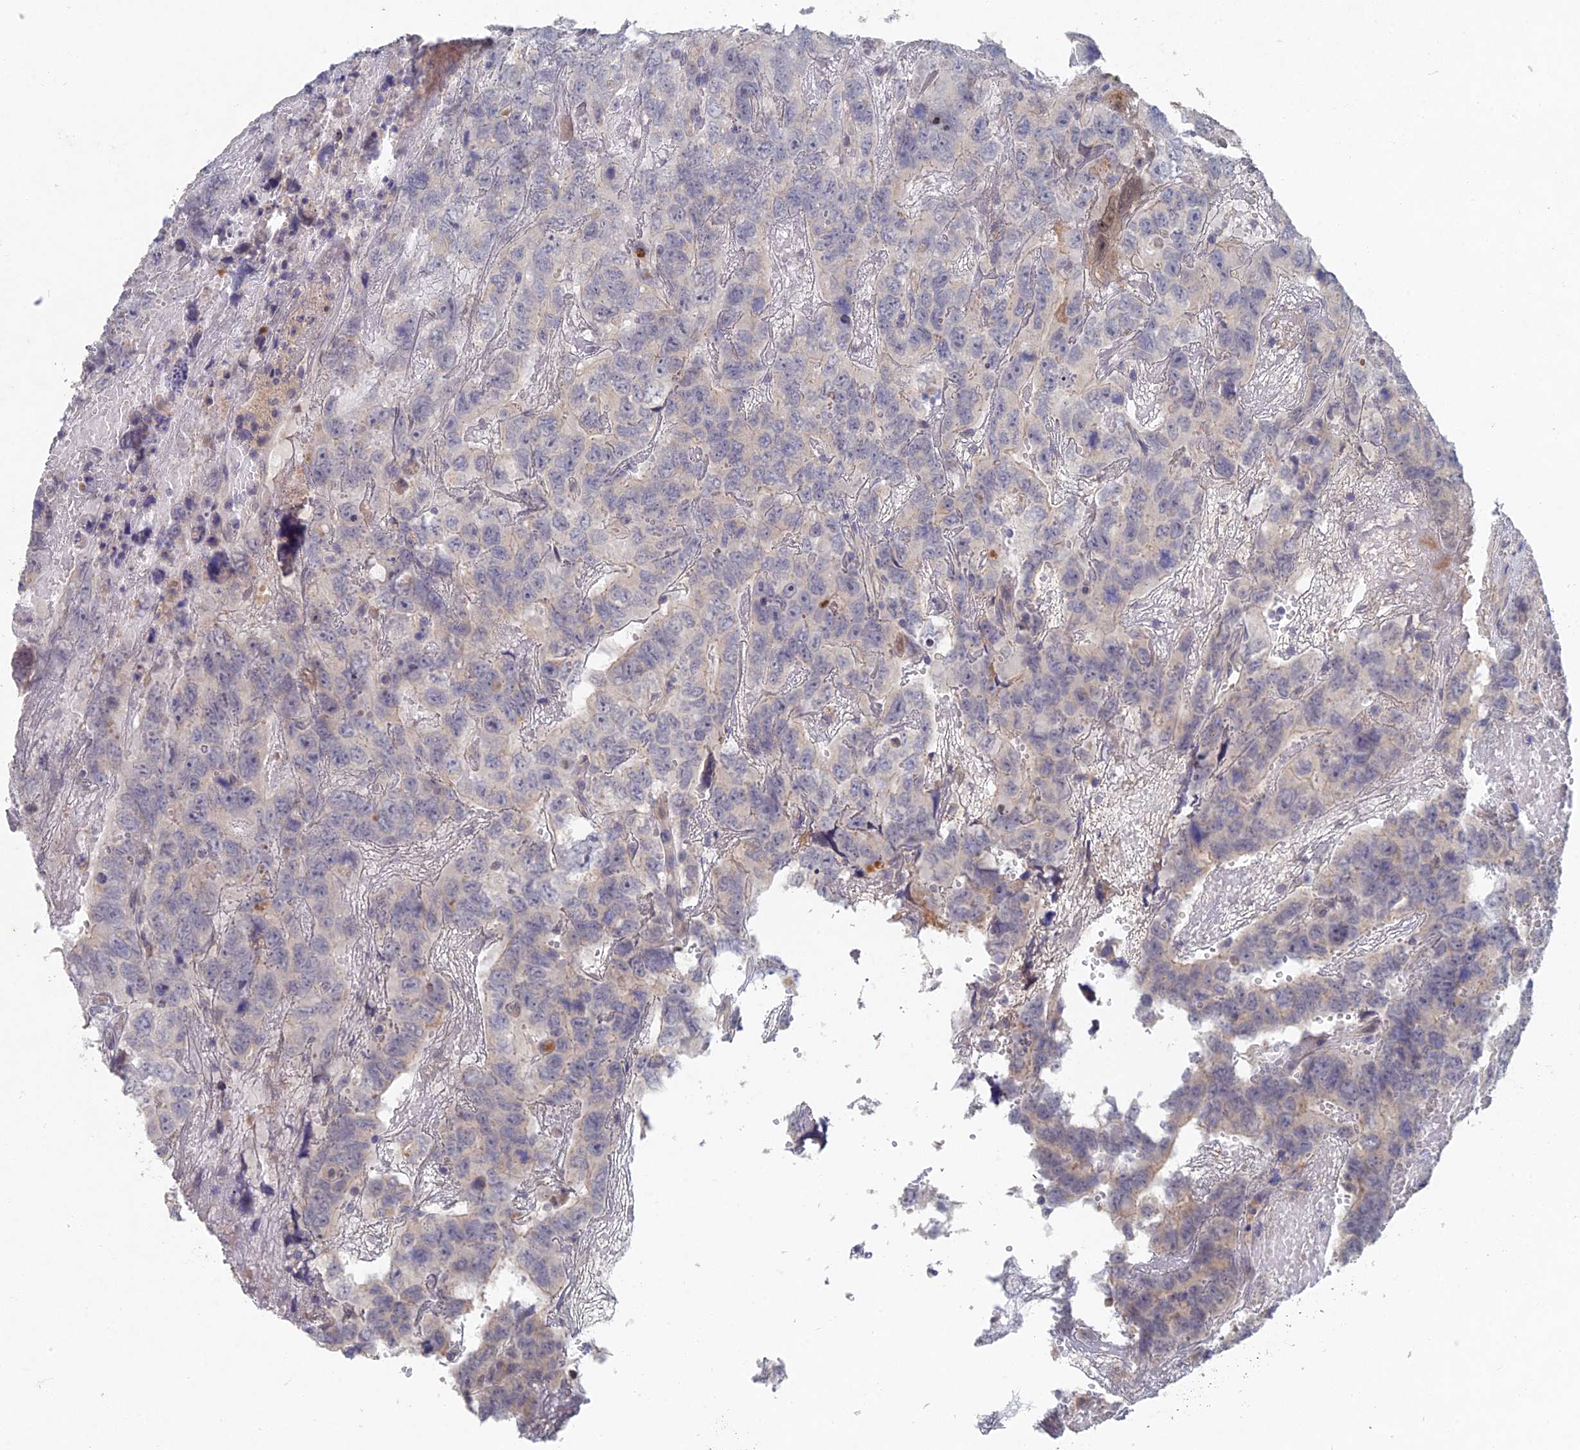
{"staining": {"intensity": "negative", "quantity": "none", "location": "none"}, "tissue": "testis cancer", "cell_type": "Tumor cells", "image_type": "cancer", "snomed": [{"axis": "morphology", "description": "Carcinoma, Embryonal, NOS"}, {"axis": "topography", "description": "Testis"}], "caption": "Testis cancer stained for a protein using immunohistochemistry shows no positivity tumor cells.", "gene": "GNA15", "patient": {"sex": "male", "age": 45}}